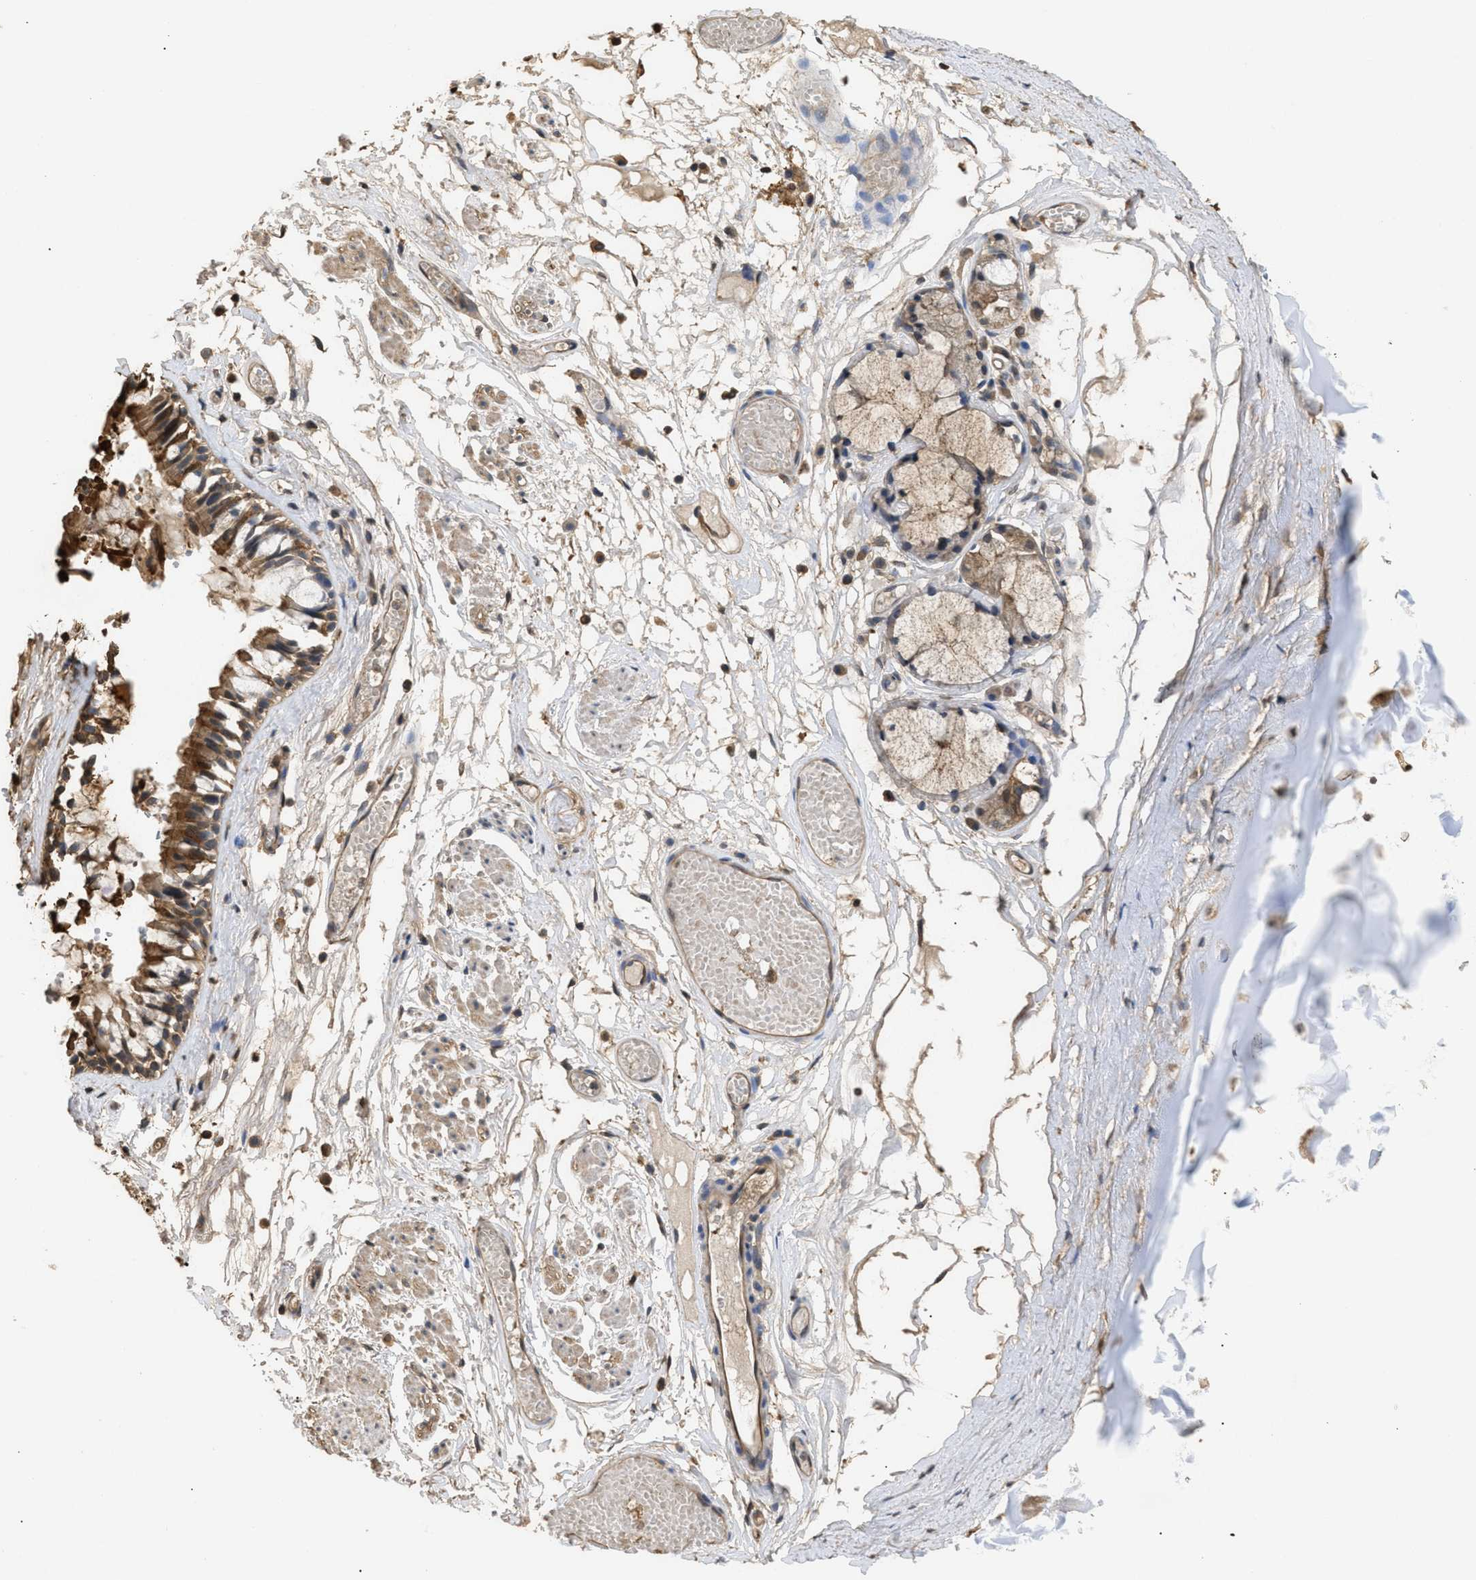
{"staining": {"intensity": "moderate", "quantity": ">75%", "location": "cytoplasmic/membranous"}, "tissue": "bronchus", "cell_type": "Respiratory epithelial cells", "image_type": "normal", "snomed": [{"axis": "morphology", "description": "Normal tissue, NOS"}, {"axis": "morphology", "description": "Inflammation, NOS"}, {"axis": "topography", "description": "Cartilage tissue"}, {"axis": "topography", "description": "Lung"}], "caption": "Immunohistochemistry (IHC) of normal human bronchus demonstrates medium levels of moderate cytoplasmic/membranous expression in about >75% of respiratory epithelial cells. (DAB (3,3'-diaminobenzidine) IHC with brightfield microscopy, high magnification).", "gene": "CALM1", "patient": {"sex": "male", "age": 71}}